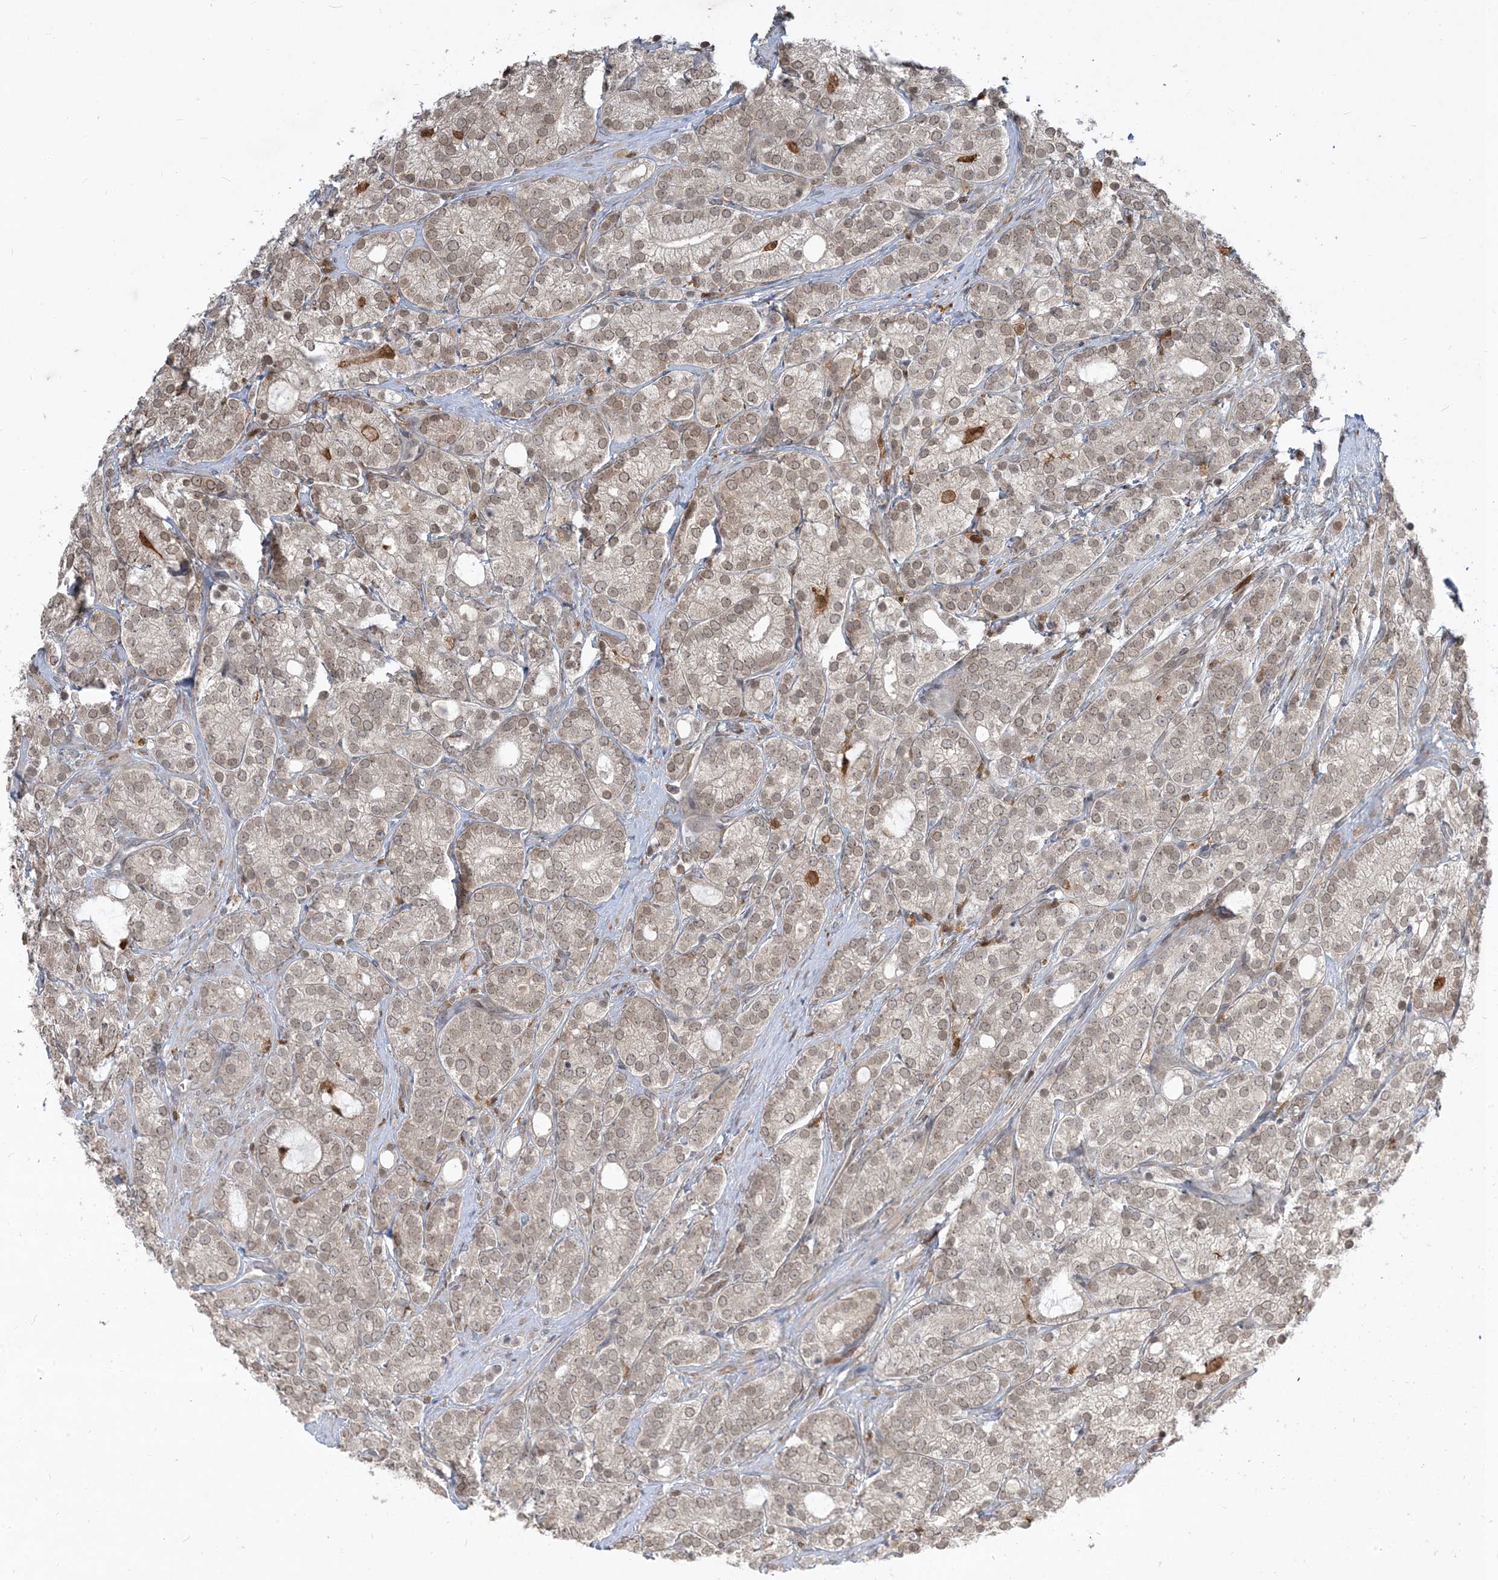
{"staining": {"intensity": "weak", "quantity": "<25%", "location": "nuclear"}, "tissue": "prostate cancer", "cell_type": "Tumor cells", "image_type": "cancer", "snomed": [{"axis": "morphology", "description": "Adenocarcinoma, High grade"}, {"axis": "topography", "description": "Prostate"}], "caption": "Immunohistochemical staining of human prostate cancer (high-grade adenocarcinoma) exhibits no significant expression in tumor cells.", "gene": "NAGK", "patient": {"sex": "male", "age": 57}}